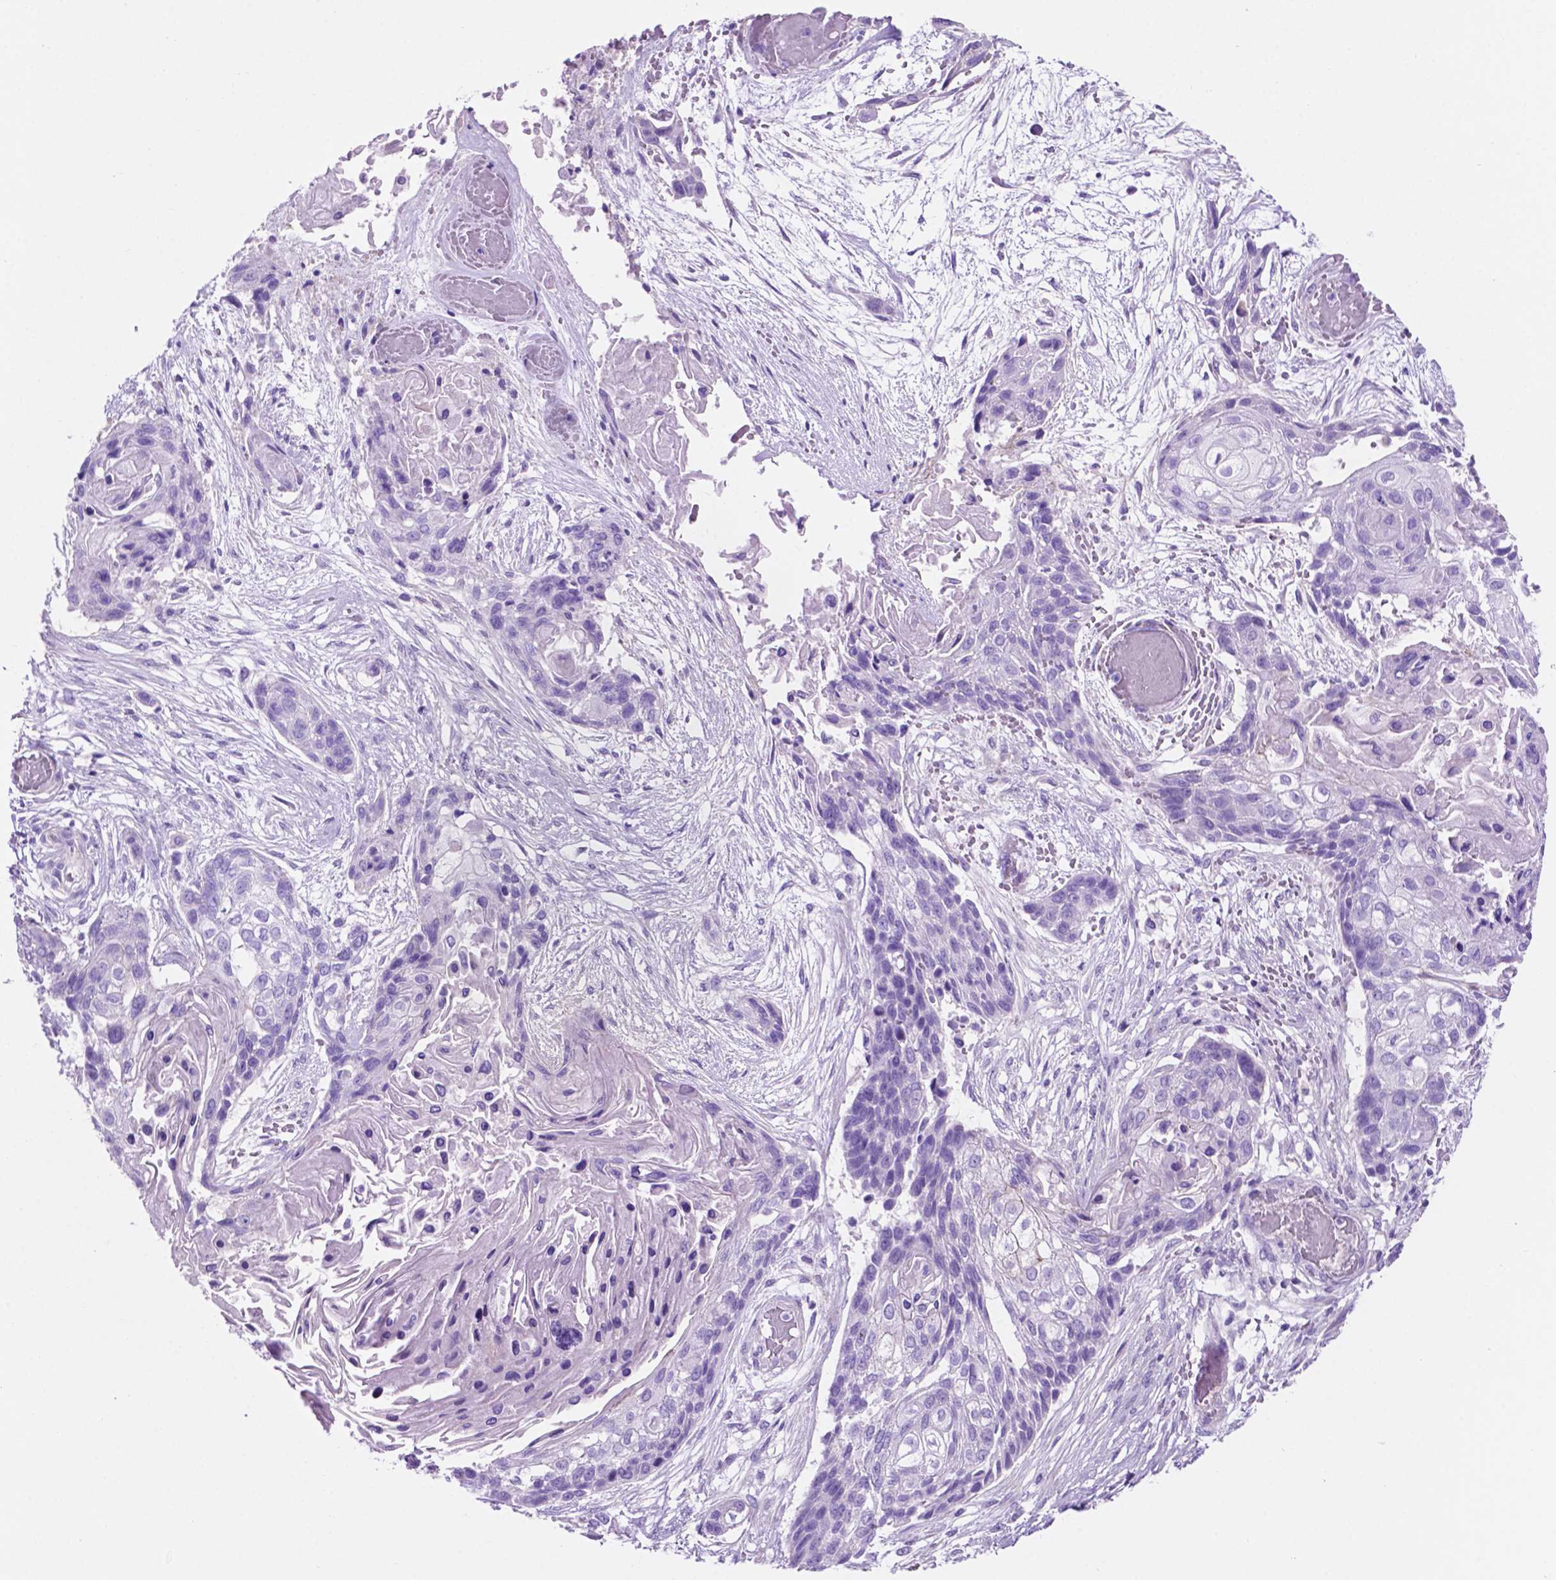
{"staining": {"intensity": "negative", "quantity": "none", "location": "none"}, "tissue": "lung cancer", "cell_type": "Tumor cells", "image_type": "cancer", "snomed": [{"axis": "morphology", "description": "Squamous cell carcinoma, NOS"}, {"axis": "topography", "description": "Lung"}], "caption": "High power microscopy image of an immunohistochemistry image of squamous cell carcinoma (lung), revealing no significant positivity in tumor cells.", "gene": "IGFN1", "patient": {"sex": "male", "age": 69}}